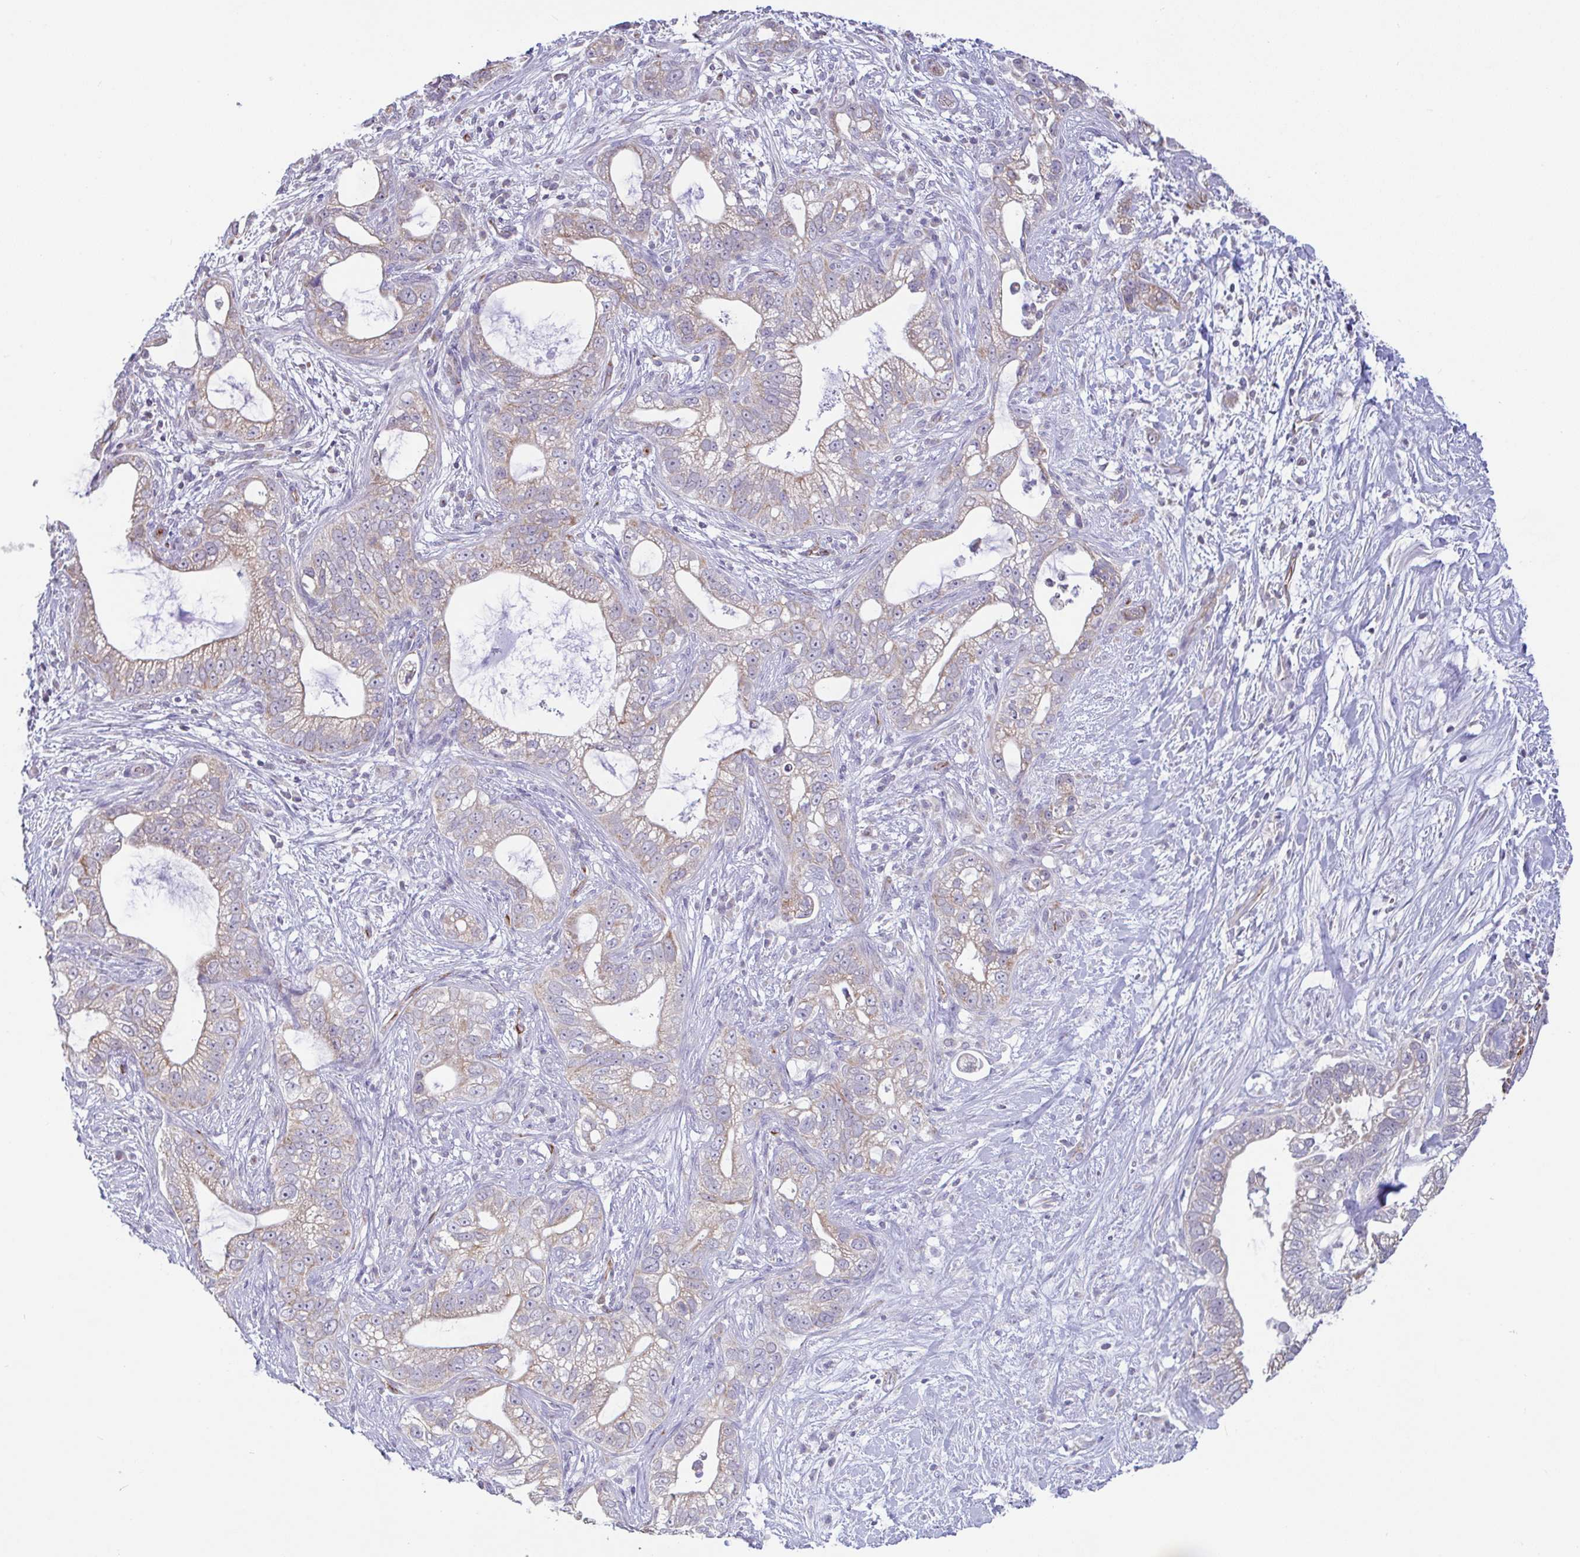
{"staining": {"intensity": "weak", "quantity": "25%-75%", "location": "cytoplasmic/membranous"}, "tissue": "pancreatic cancer", "cell_type": "Tumor cells", "image_type": "cancer", "snomed": [{"axis": "morphology", "description": "Adenocarcinoma, NOS"}, {"axis": "topography", "description": "Pancreas"}], "caption": "An image showing weak cytoplasmic/membranous expression in approximately 25%-75% of tumor cells in adenocarcinoma (pancreatic), as visualized by brown immunohistochemical staining.", "gene": "PLCD4", "patient": {"sex": "male", "age": 70}}